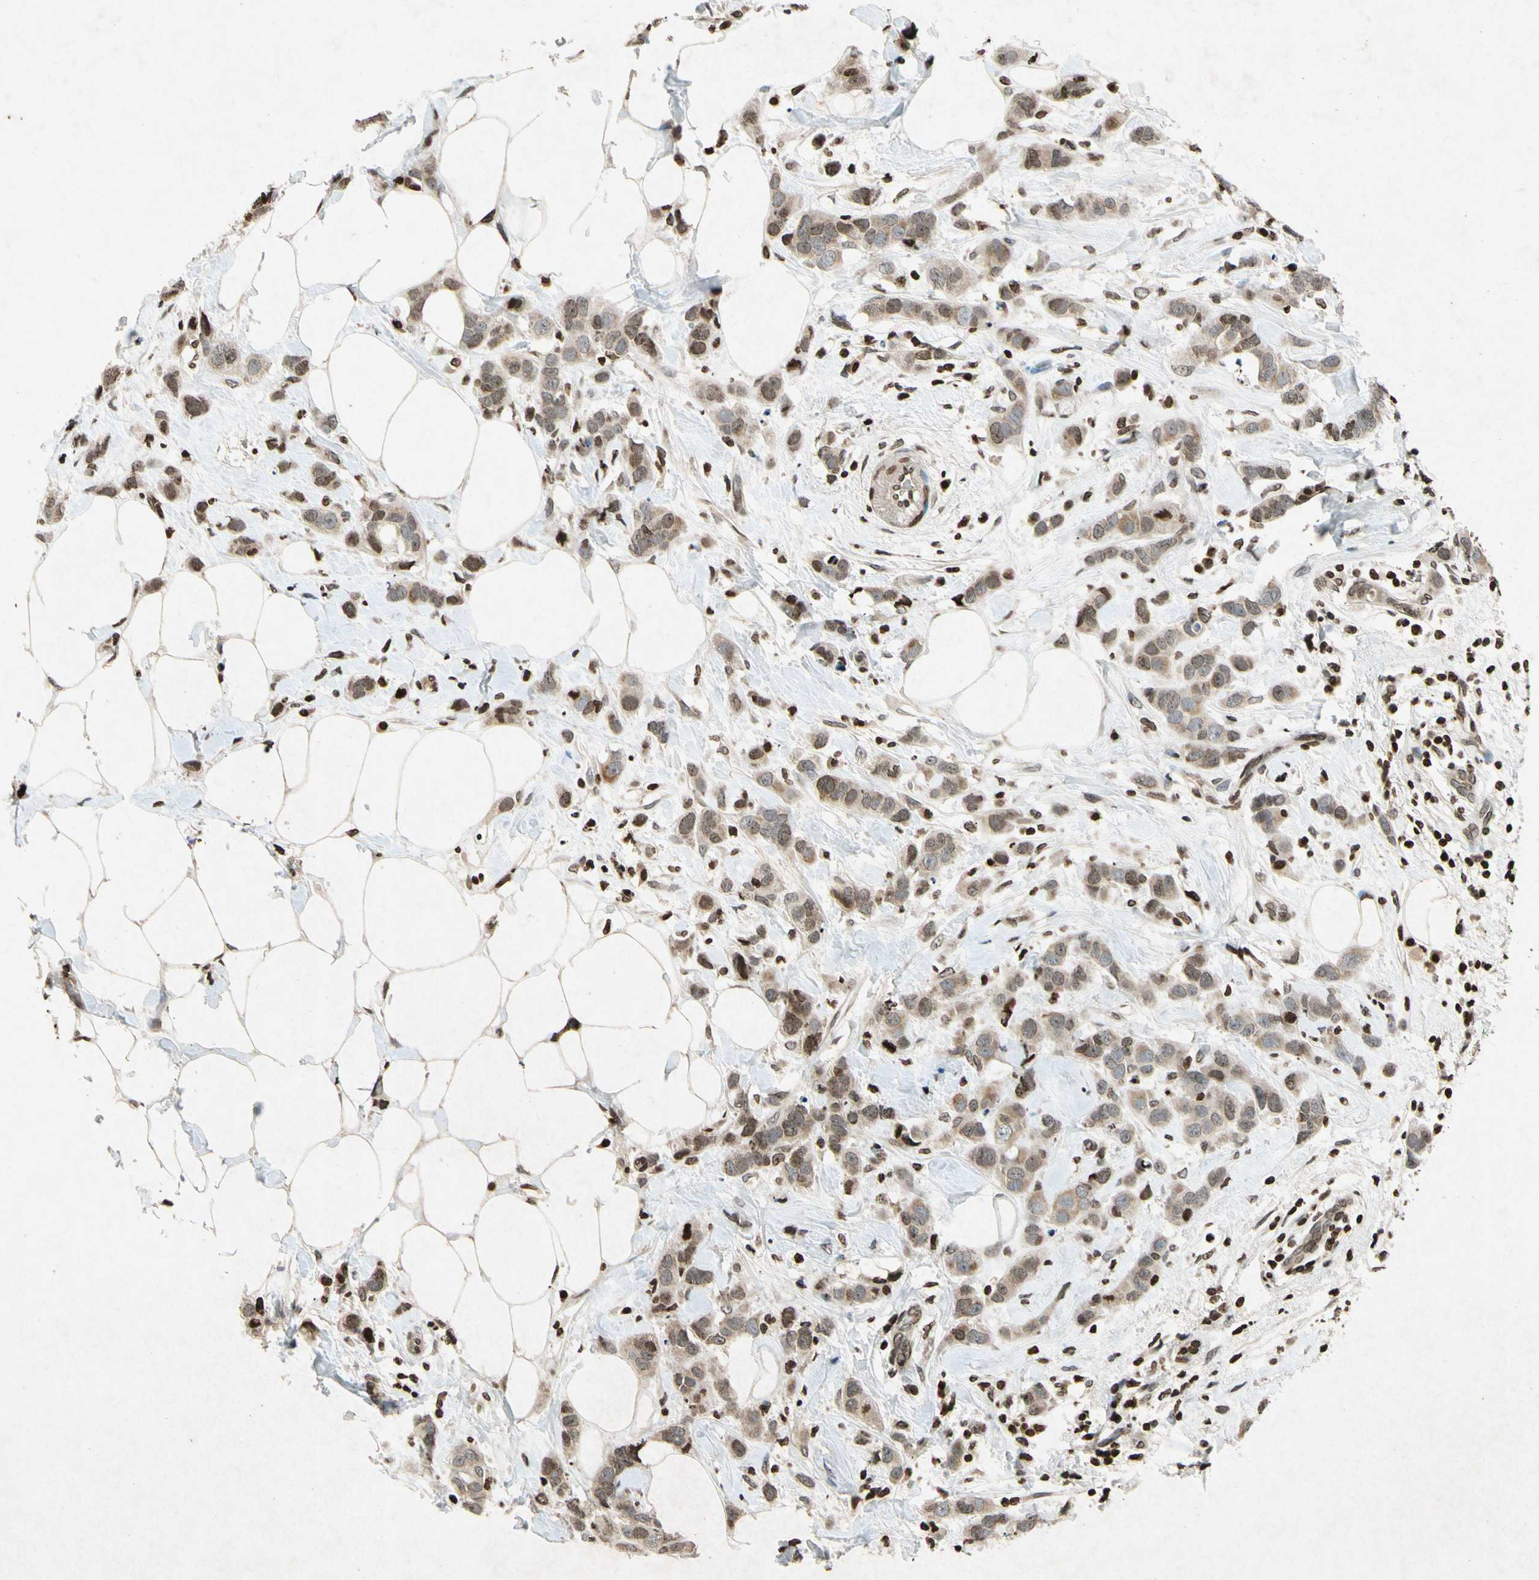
{"staining": {"intensity": "moderate", "quantity": ">75%", "location": "cytoplasmic/membranous,nuclear"}, "tissue": "breast cancer", "cell_type": "Tumor cells", "image_type": "cancer", "snomed": [{"axis": "morphology", "description": "Normal tissue, NOS"}, {"axis": "morphology", "description": "Duct carcinoma"}, {"axis": "topography", "description": "Breast"}], "caption": "Brown immunohistochemical staining in intraductal carcinoma (breast) demonstrates moderate cytoplasmic/membranous and nuclear staining in about >75% of tumor cells.", "gene": "HOXB3", "patient": {"sex": "female", "age": 50}}